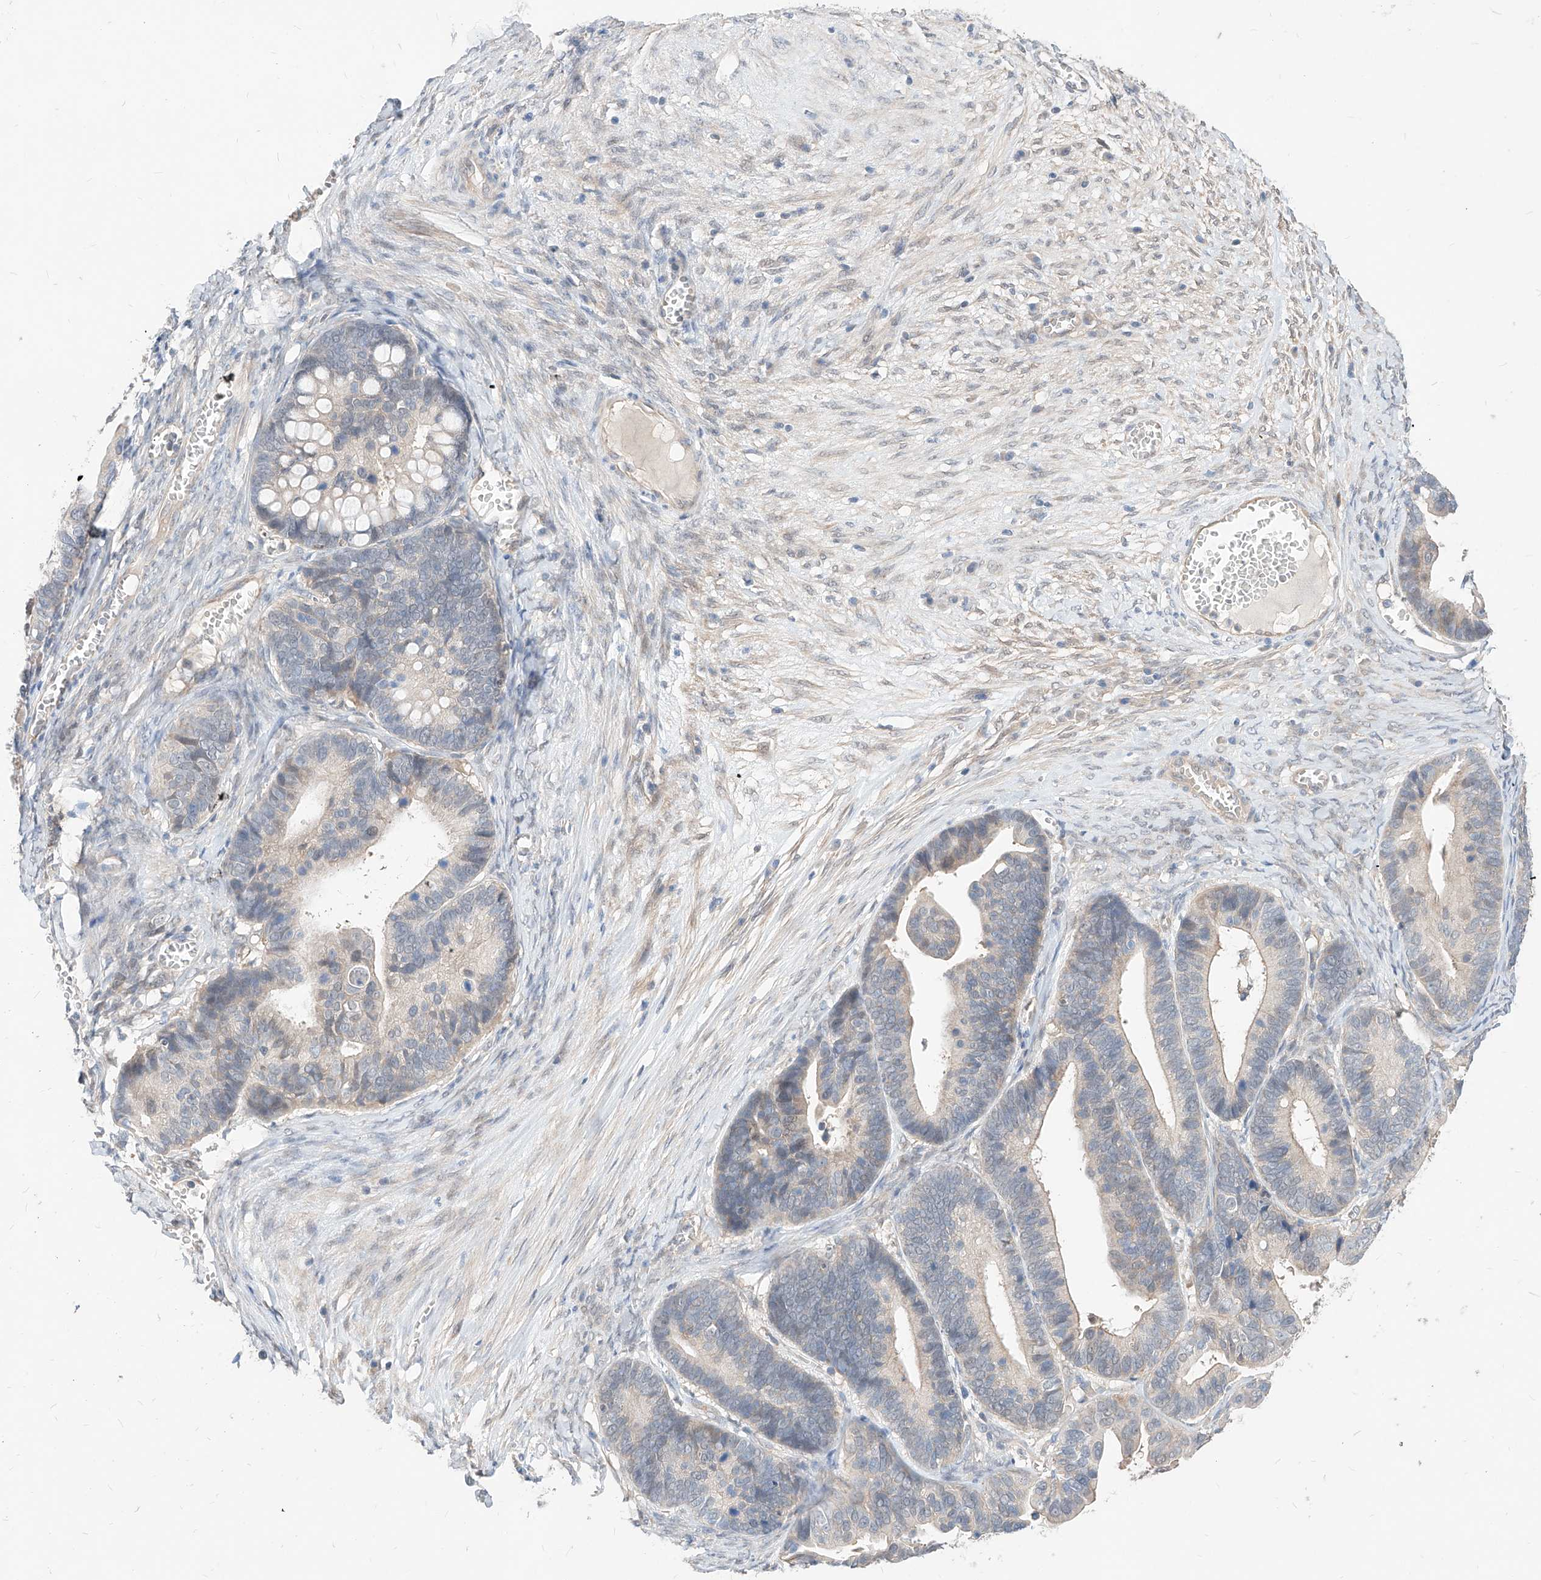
{"staining": {"intensity": "negative", "quantity": "none", "location": "none"}, "tissue": "ovarian cancer", "cell_type": "Tumor cells", "image_type": "cancer", "snomed": [{"axis": "morphology", "description": "Cystadenocarcinoma, serous, NOS"}, {"axis": "topography", "description": "Ovary"}], "caption": "Immunohistochemical staining of human ovarian cancer (serous cystadenocarcinoma) demonstrates no significant expression in tumor cells.", "gene": "TSNAX", "patient": {"sex": "female", "age": 56}}